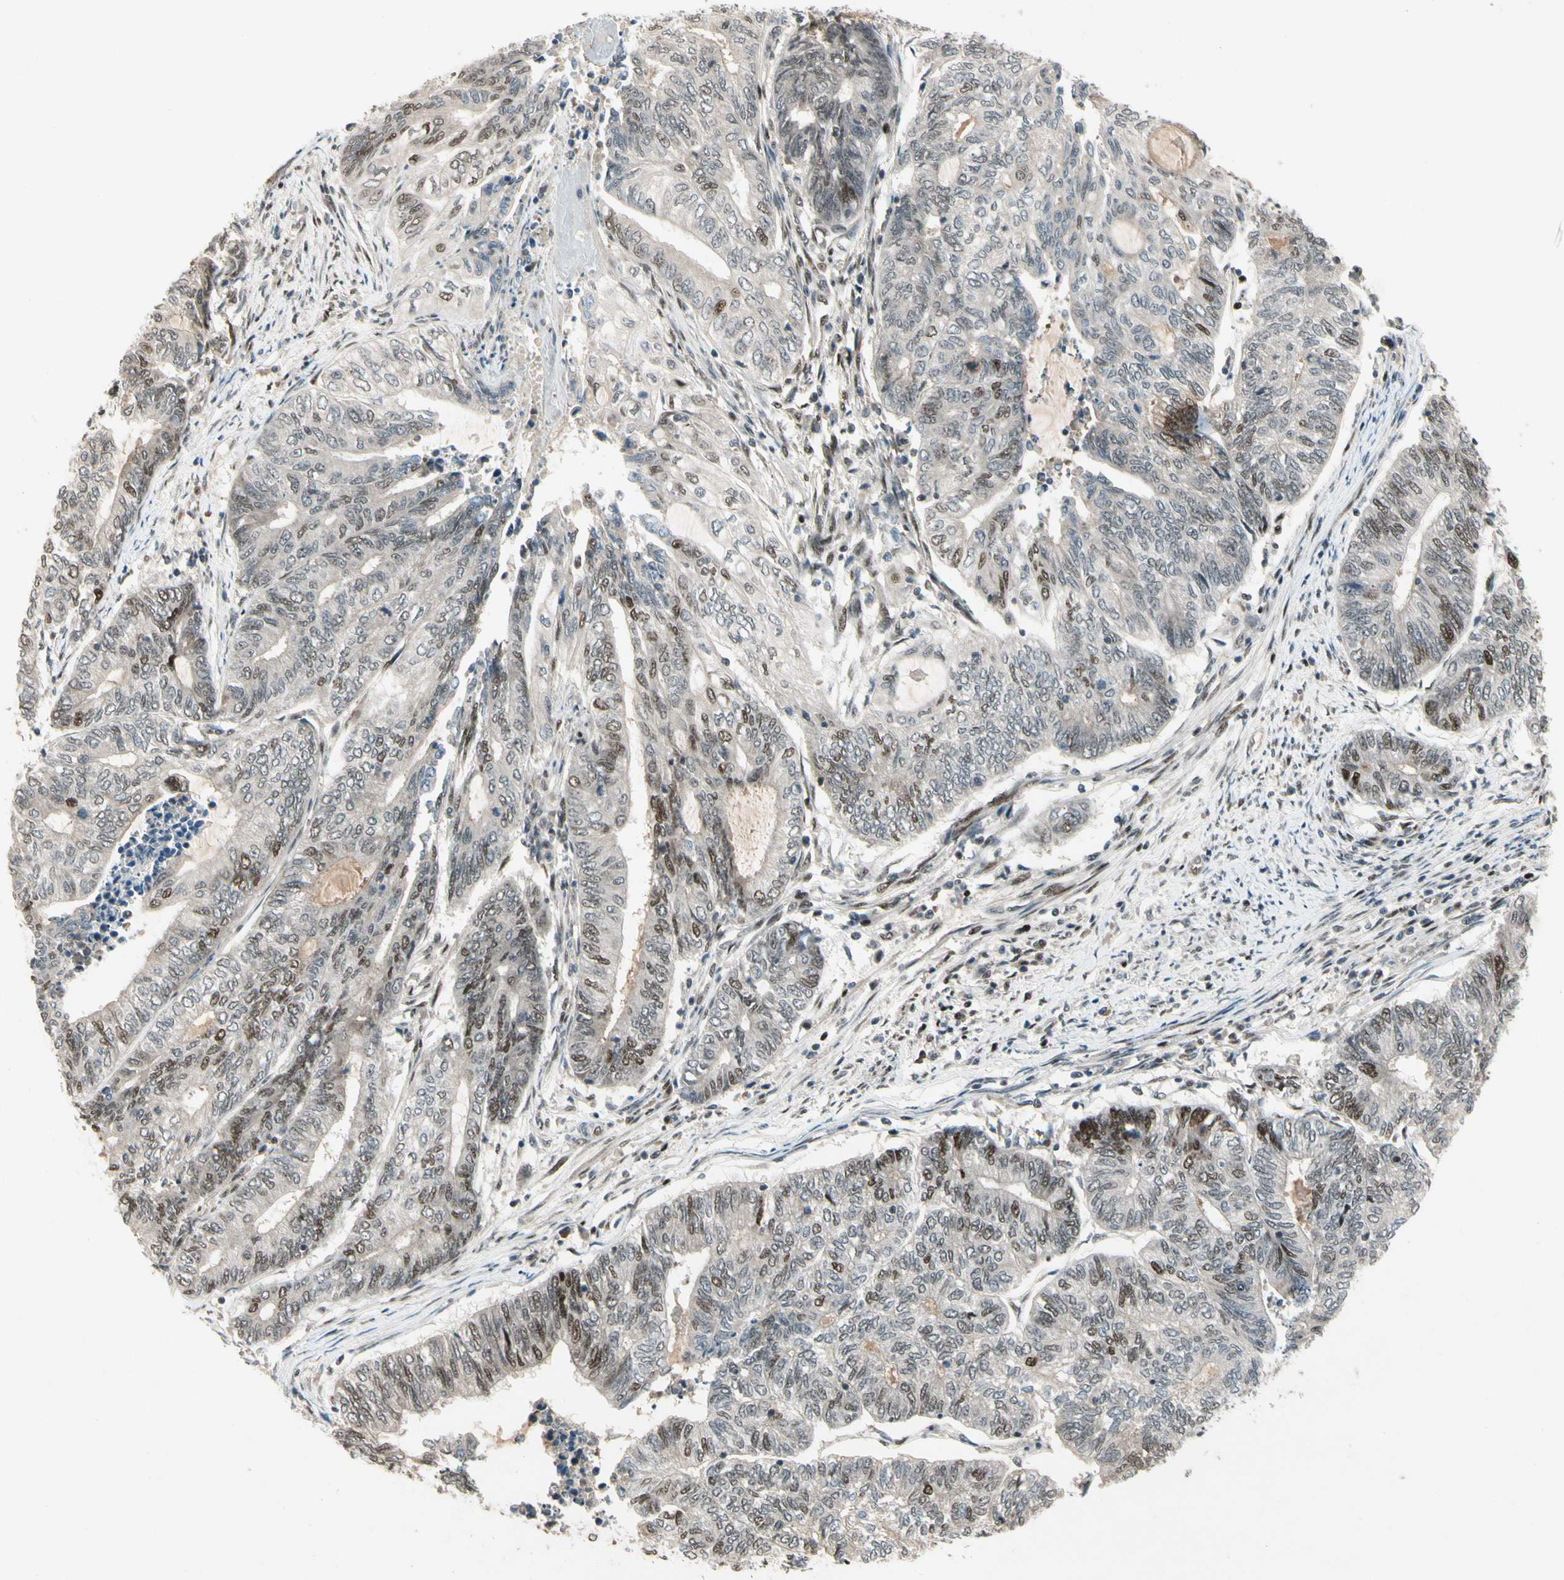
{"staining": {"intensity": "negative", "quantity": "none", "location": "none"}, "tissue": "endometrial cancer", "cell_type": "Tumor cells", "image_type": "cancer", "snomed": [{"axis": "morphology", "description": "Adenocarcinoma, NOS"}, {"axis": "topography", "description": "Uterus"}, {"axis": "topography", "description": "Endometrium"}], "caption": "Human endometrial cancer stained for a protein using immunohistochemistry displays no expression in tumor cells.", "gene": "CDK11A", "patient": {"sex": "female", "age": 70}}